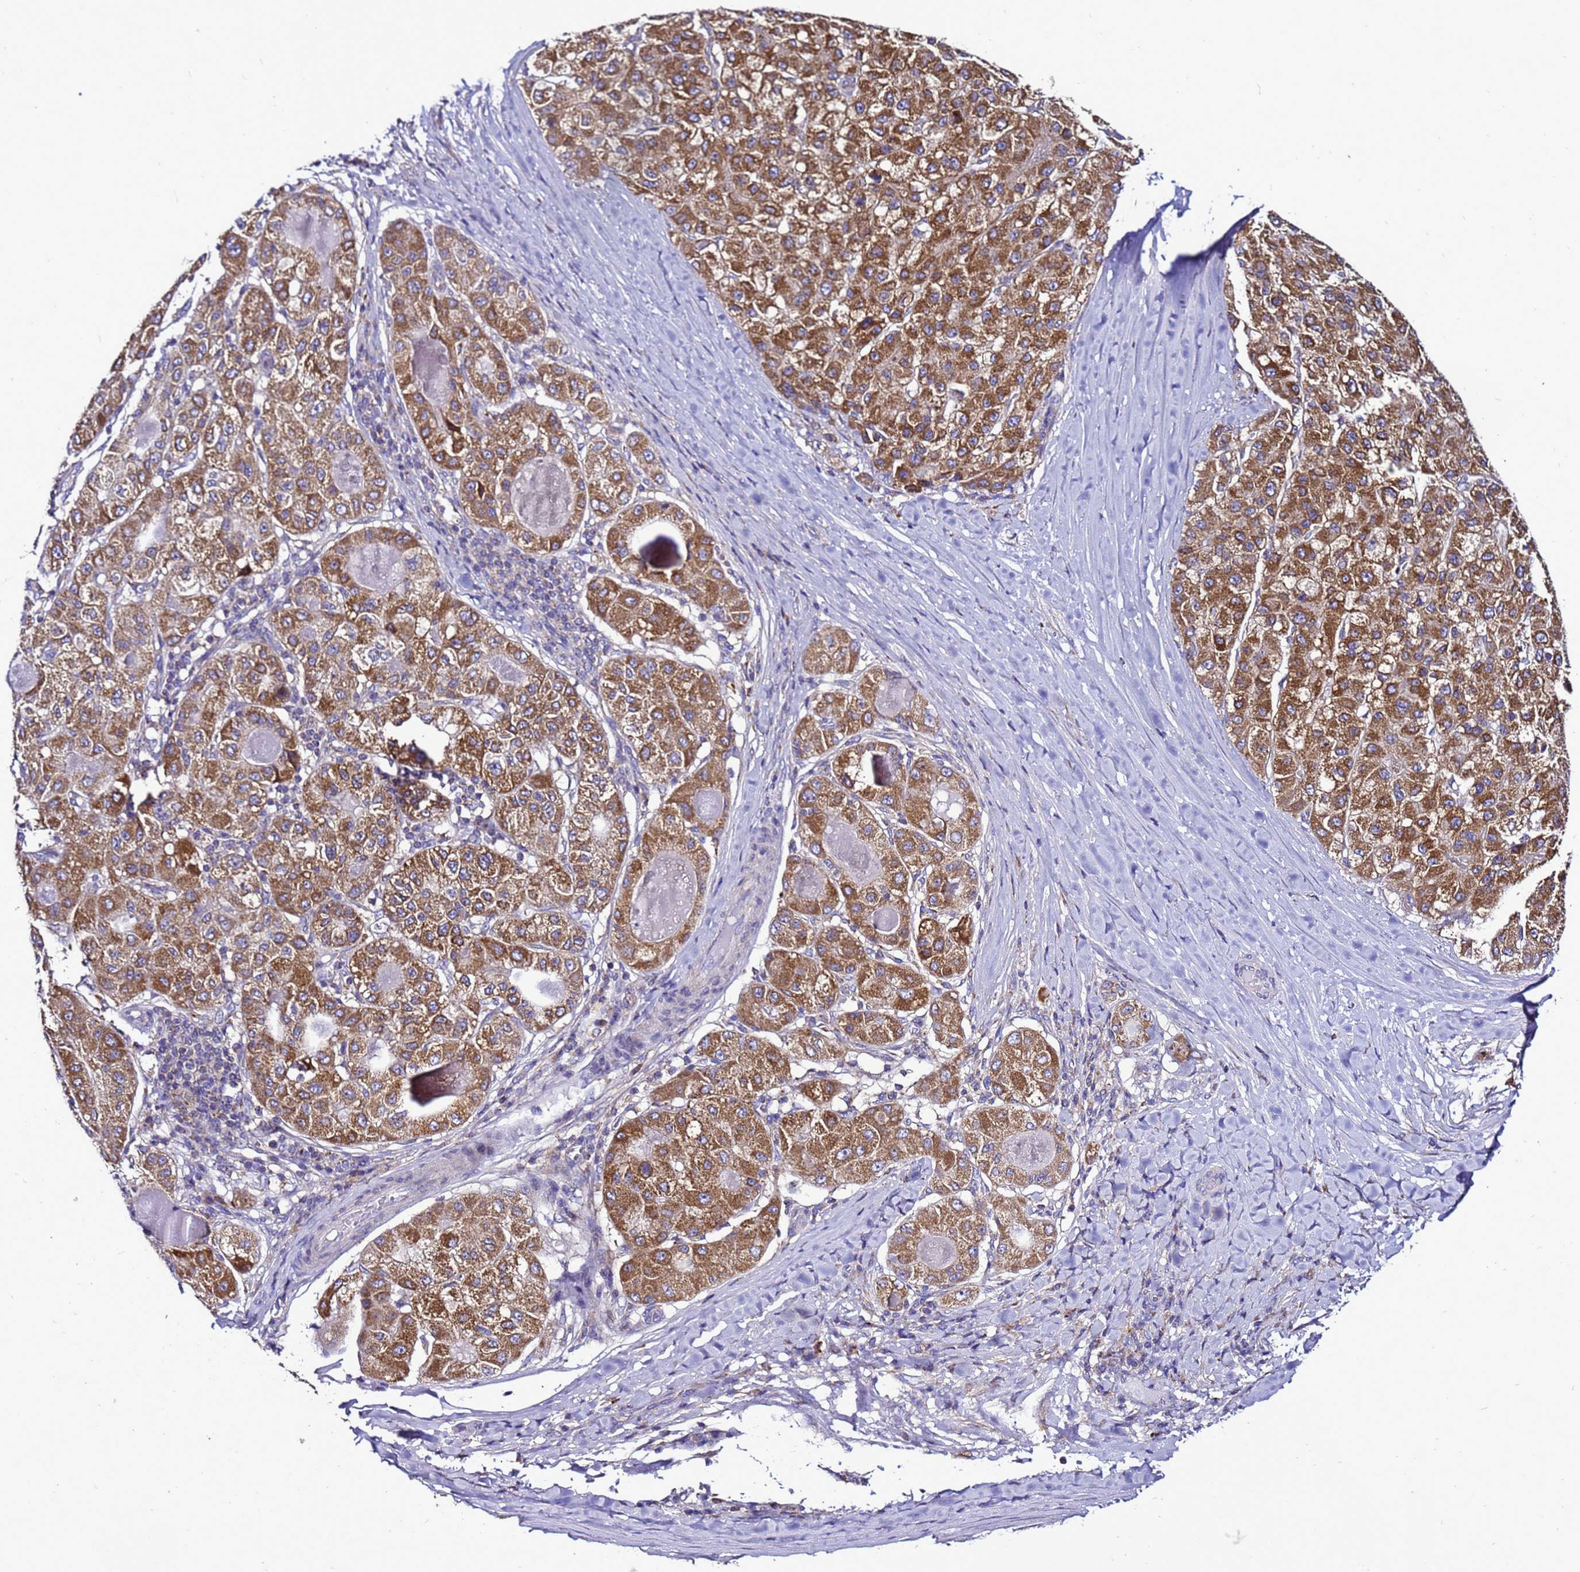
{"staining": {"intensity": "moderate", "quantity": ">75%", "location": "cytoplasmic/membranous"}, "tissue": "liver cancer", "cell_type": "Tumor cells", "image_type": "cancer", "snomed": [{"axis": "morphology", "description": "Carcinoma, Hepatocellular, NOS"}, {"axis": "topography", "description": "Liver"}], "caption": "Immunohistochemical staining of human hepatocellular carcinoma (liver) reveals medium levels of moderate cytoplasmic/membranous staining in about >75% of tumor cells.", "gene": "HIGD2A", "patient": {"sex": "male", "age": 80}}